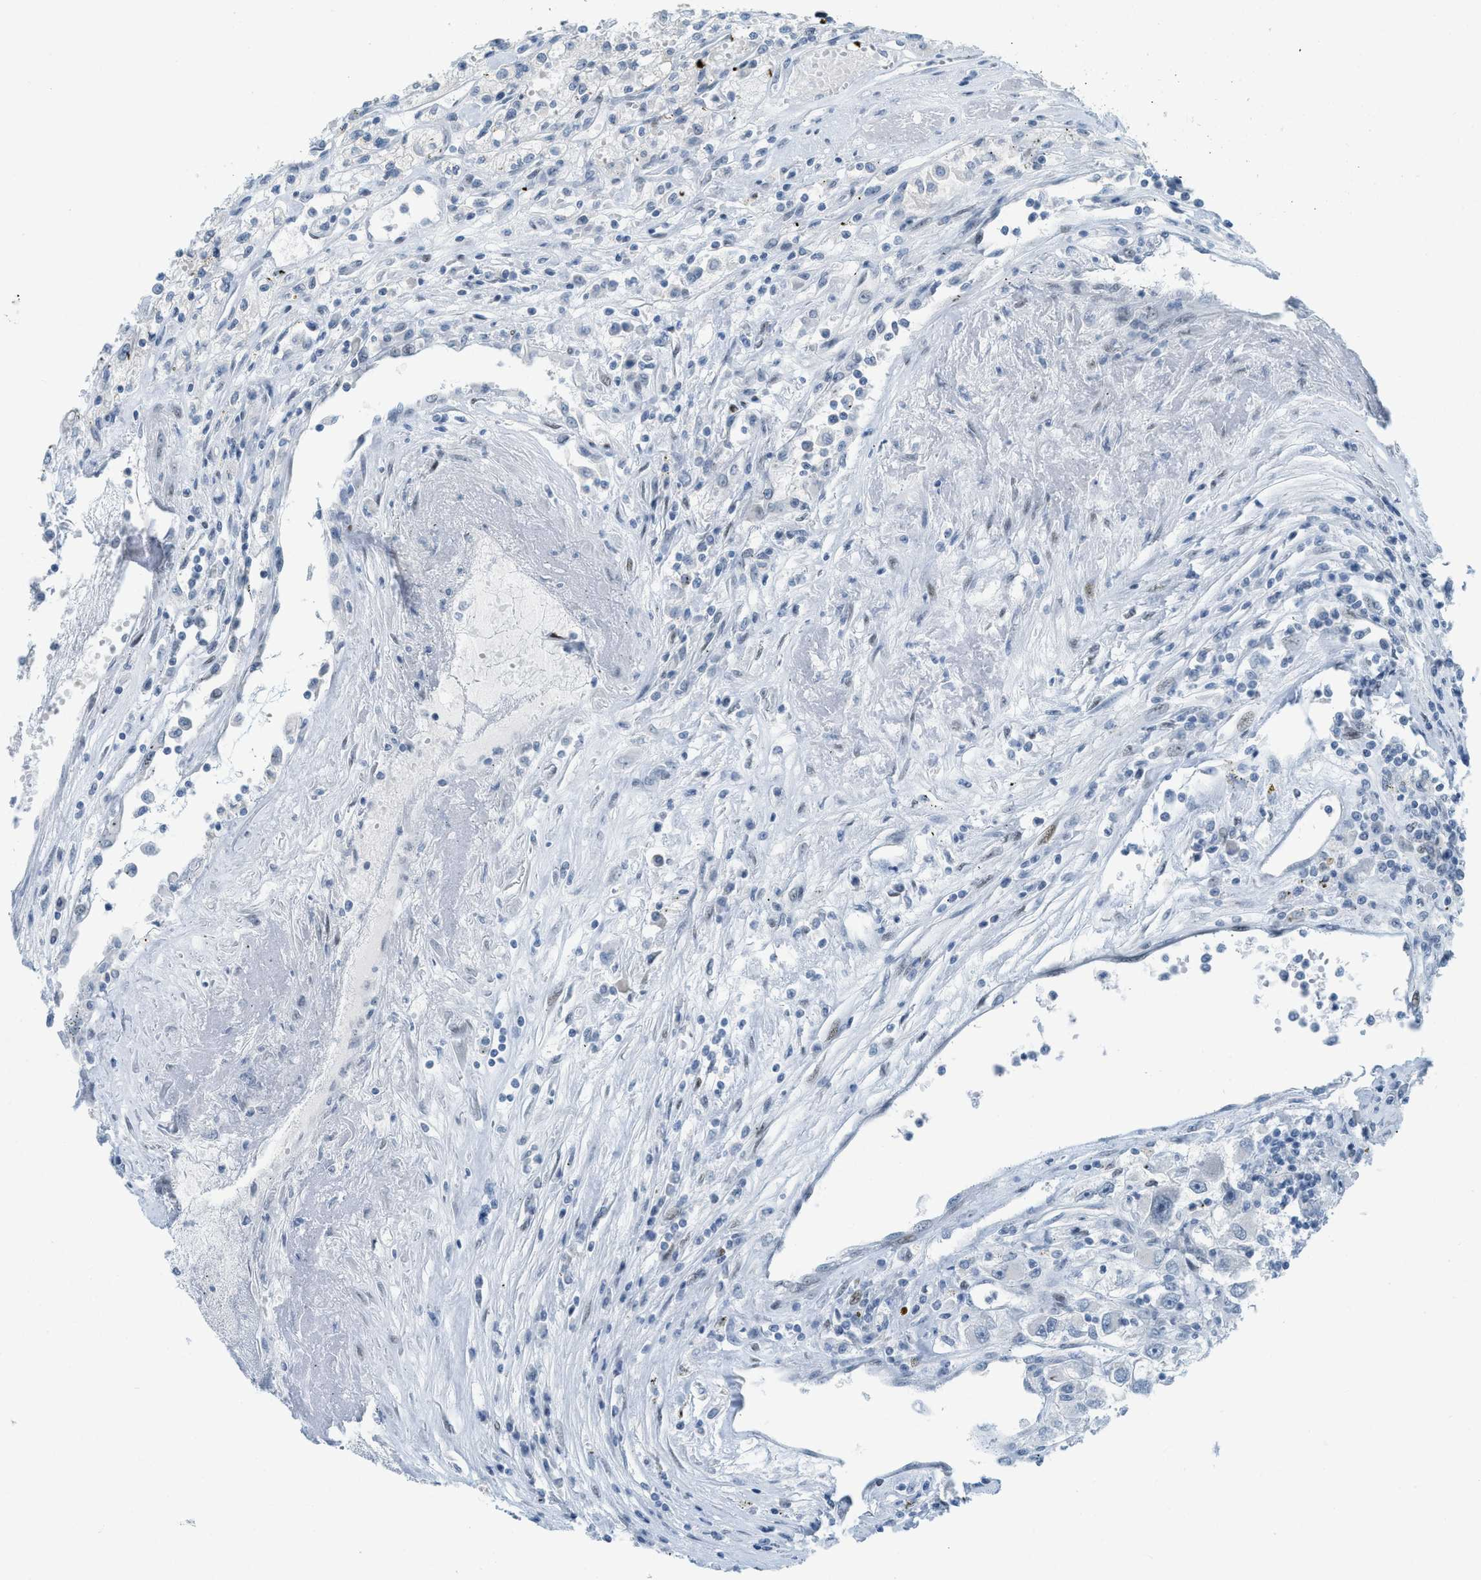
{"staining": {"intensity": "negative", "quantity": "none", "location": "none"}, "tissue": "renal cancer", "cell_type": "Tumor cells", "image_type": "cancer", "snomed": [{"axis": "morphology", "description": "Adenocarcinoma, NOS"}, {"axis": "topography", "description": "Kidney"}], "caption": "Human renal cancer (adenocarcinoma) stained for a protein using immunohistochemistry demonstrates no positivity in tumor cells.", "gene": "PBX1", "patient": {"sex": "female", "age": 52}}